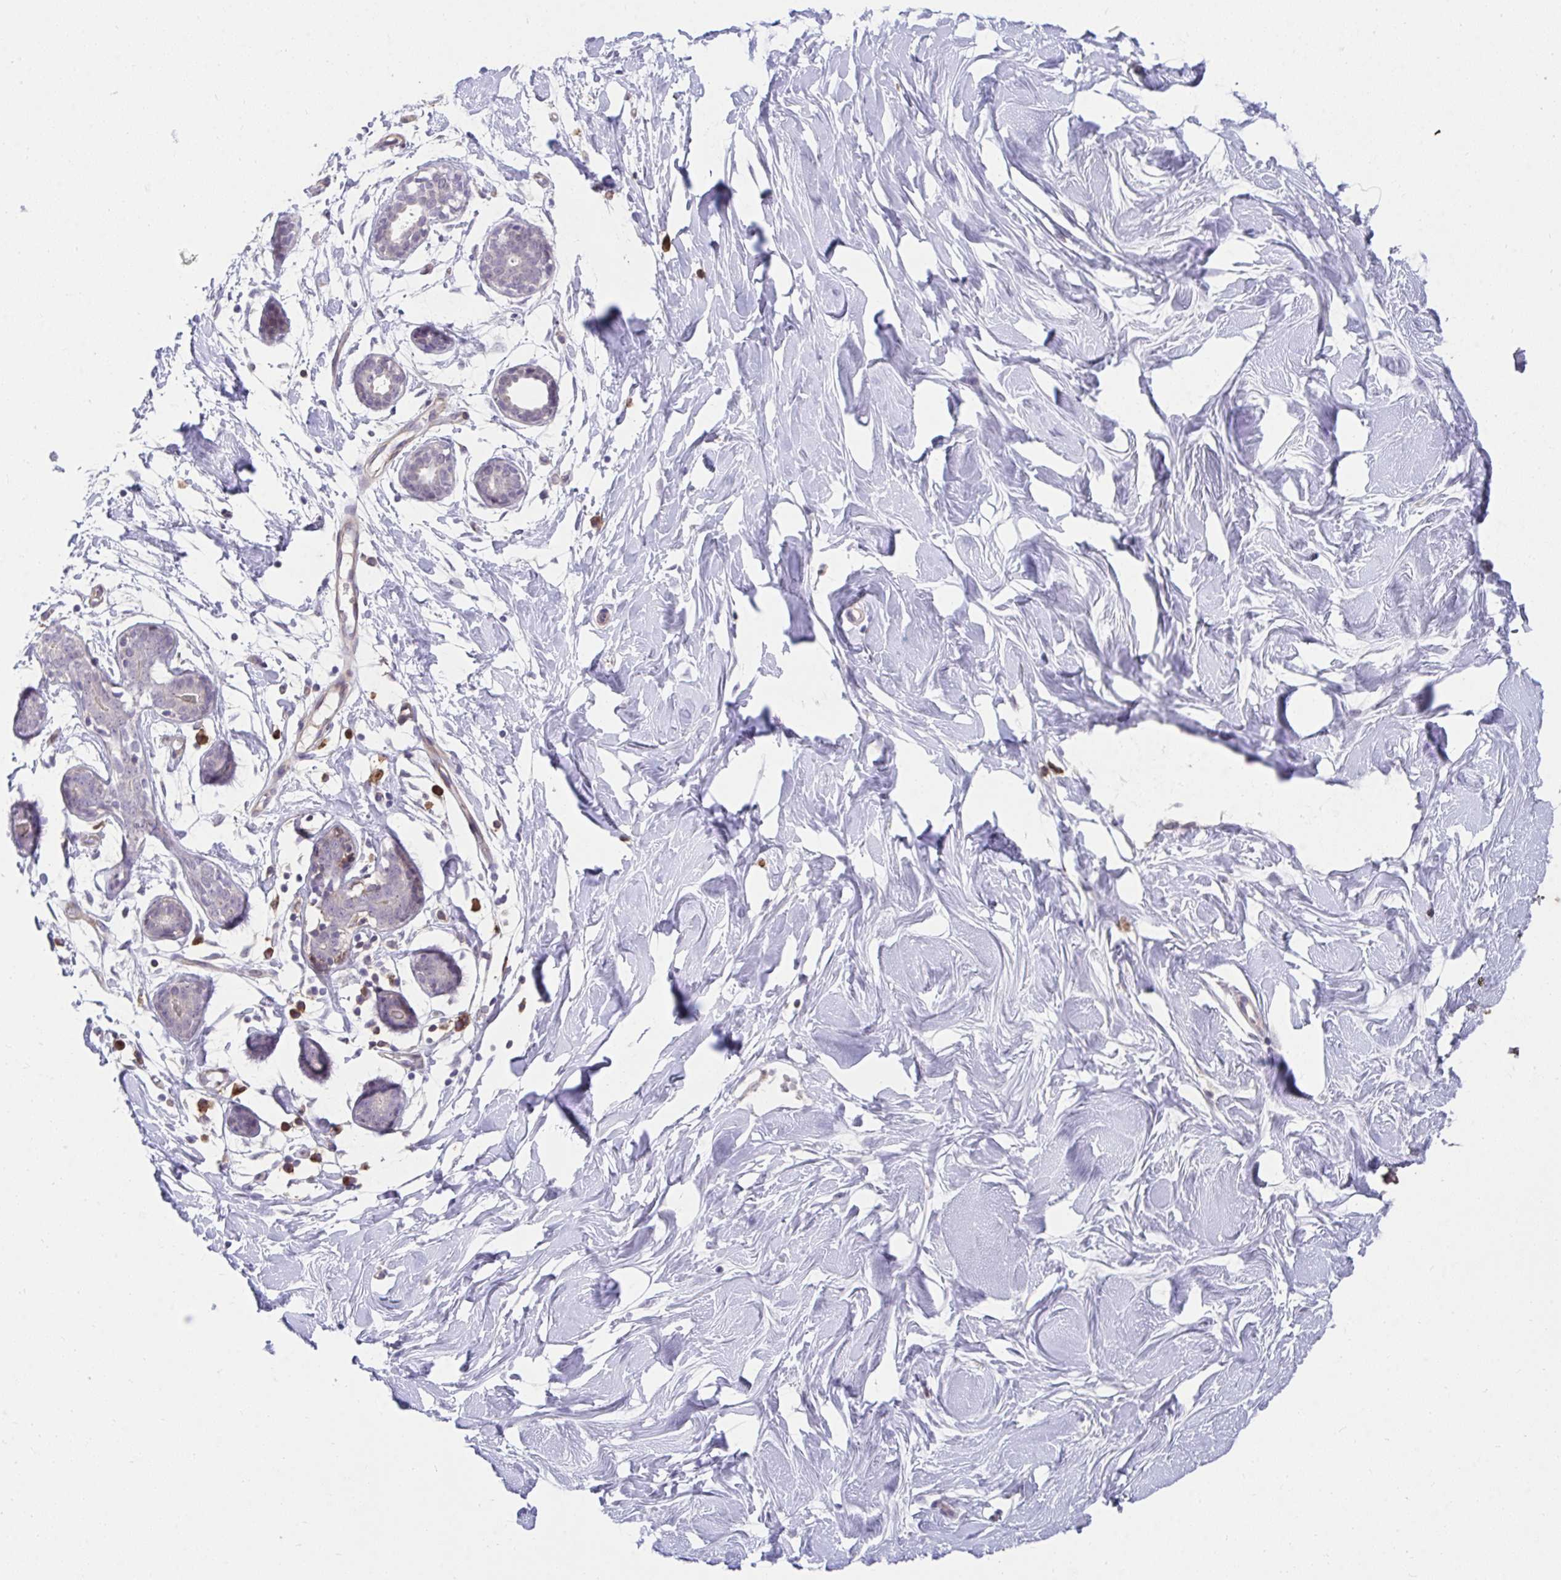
{"staining": {"intensity": "negative", "quantity": "none", "location": "none"}, "tissue": "breast", "cell_type": "Adipocytes", "image_type": "normal", "snomed": [{"axis": "morphology", "description": "Normal tissue, NOS"}, {"axis": "topography", "description": "Breast"}], "caption": "Normal breast was stained to show a protein in brown. There is no significant positivity in adipocytes. (Stains: DAB (3,3'-diaminobenzidine) immunohistochemistry with hematoxylin counter stain, Microscopy: brightfield microscopy at high magnification).", "gene": "SLAMF7", "patient": {"sex": "female", "age": 27}}